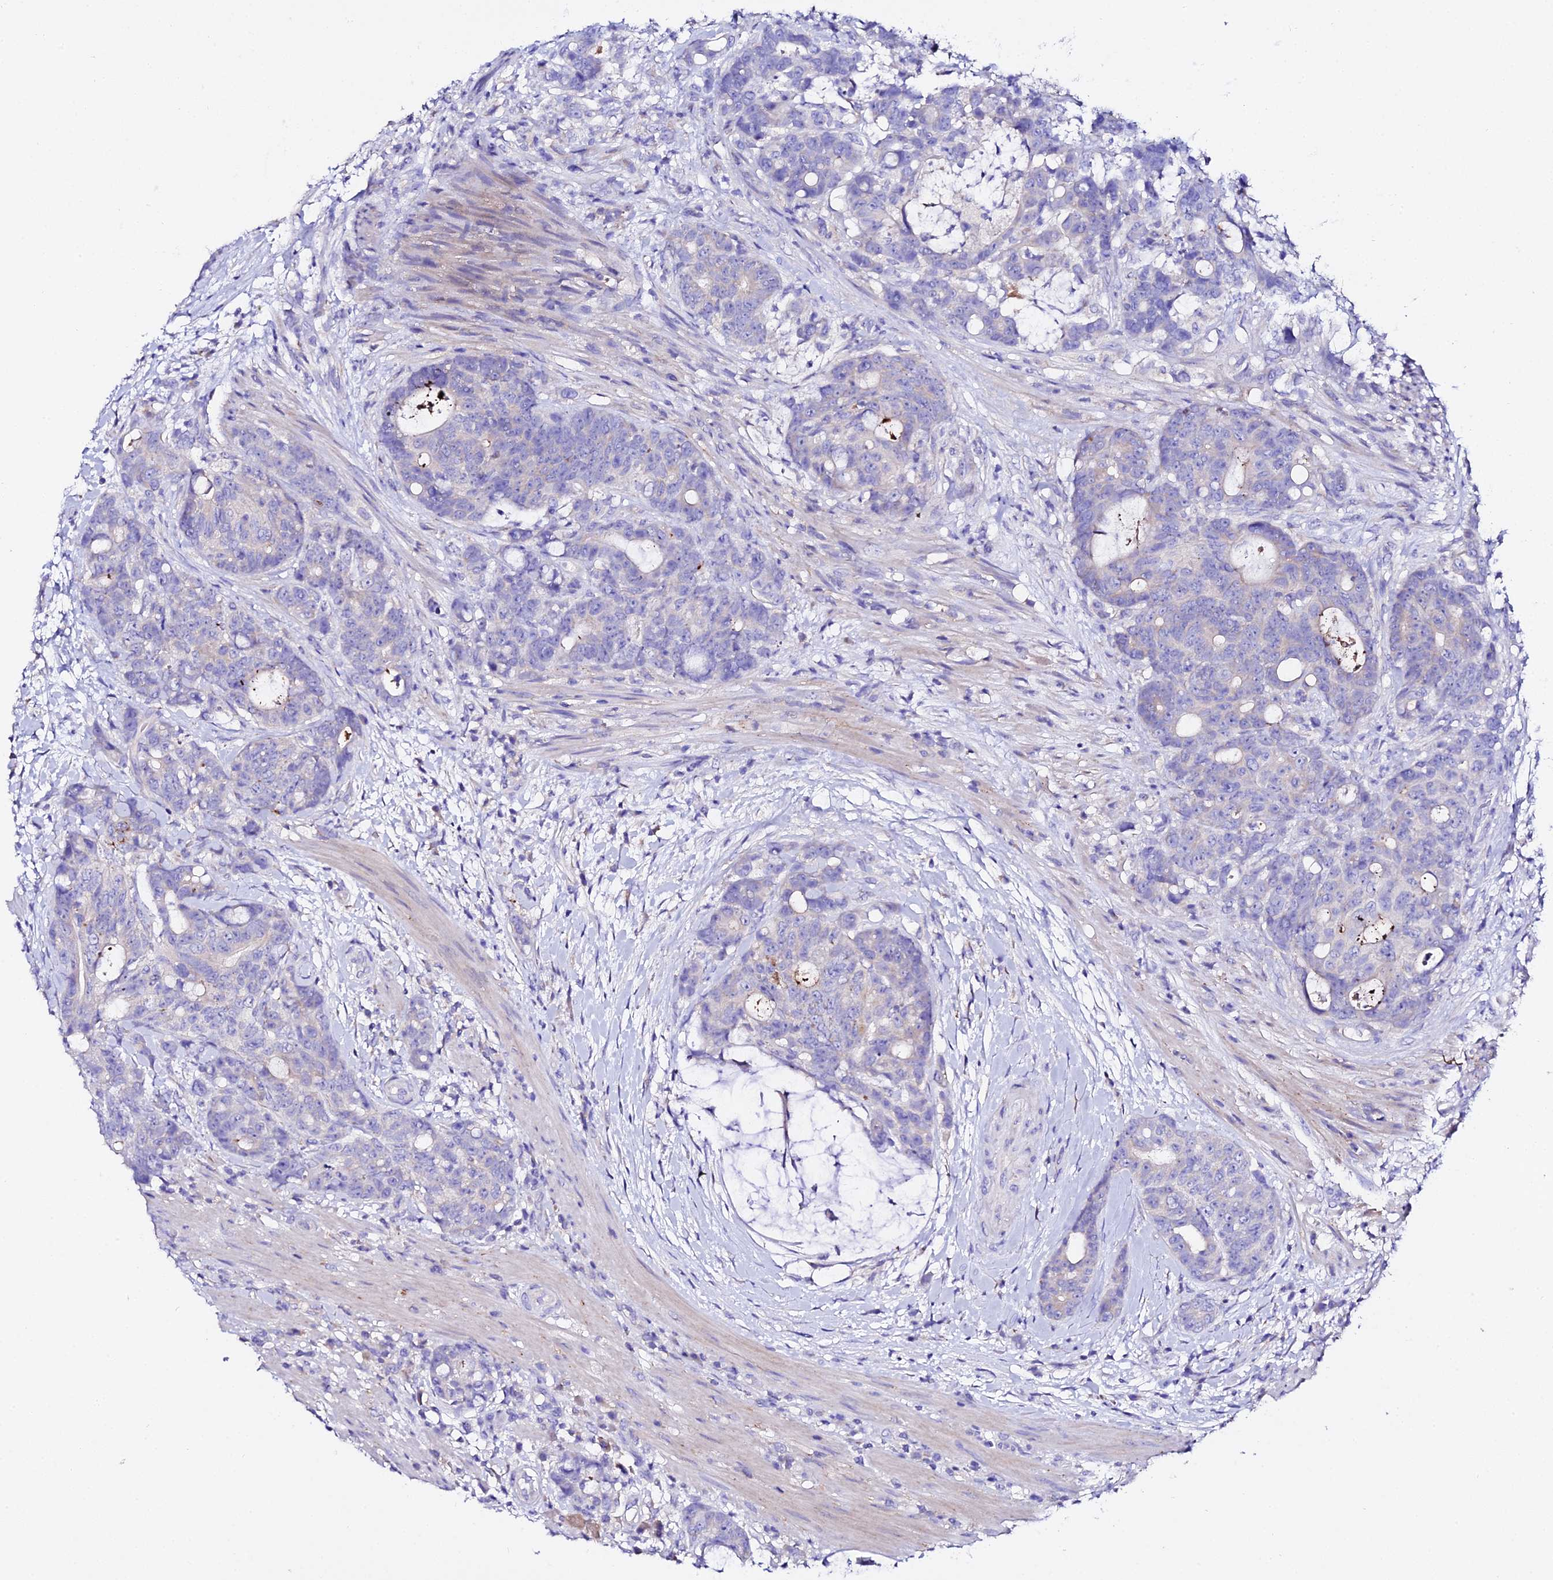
{"staining": {"intensity": "negative", "quantity": "none", "location": "none"}, "tissue": "colorectal cancer", "cell_type": "Tumor cells", "image_type": "cancer", "snomed": [{"axis": "morphology", "description": "Adenocarcinoma, NOS"}, {"axis": "topography", "description": "Colon"}], "caption": "Tumor cells show no significant positivity in colorectal cancer (adenocarcinoma).", "gene": "TMEM117", "patient": {"sex": "female", "age": 82}}